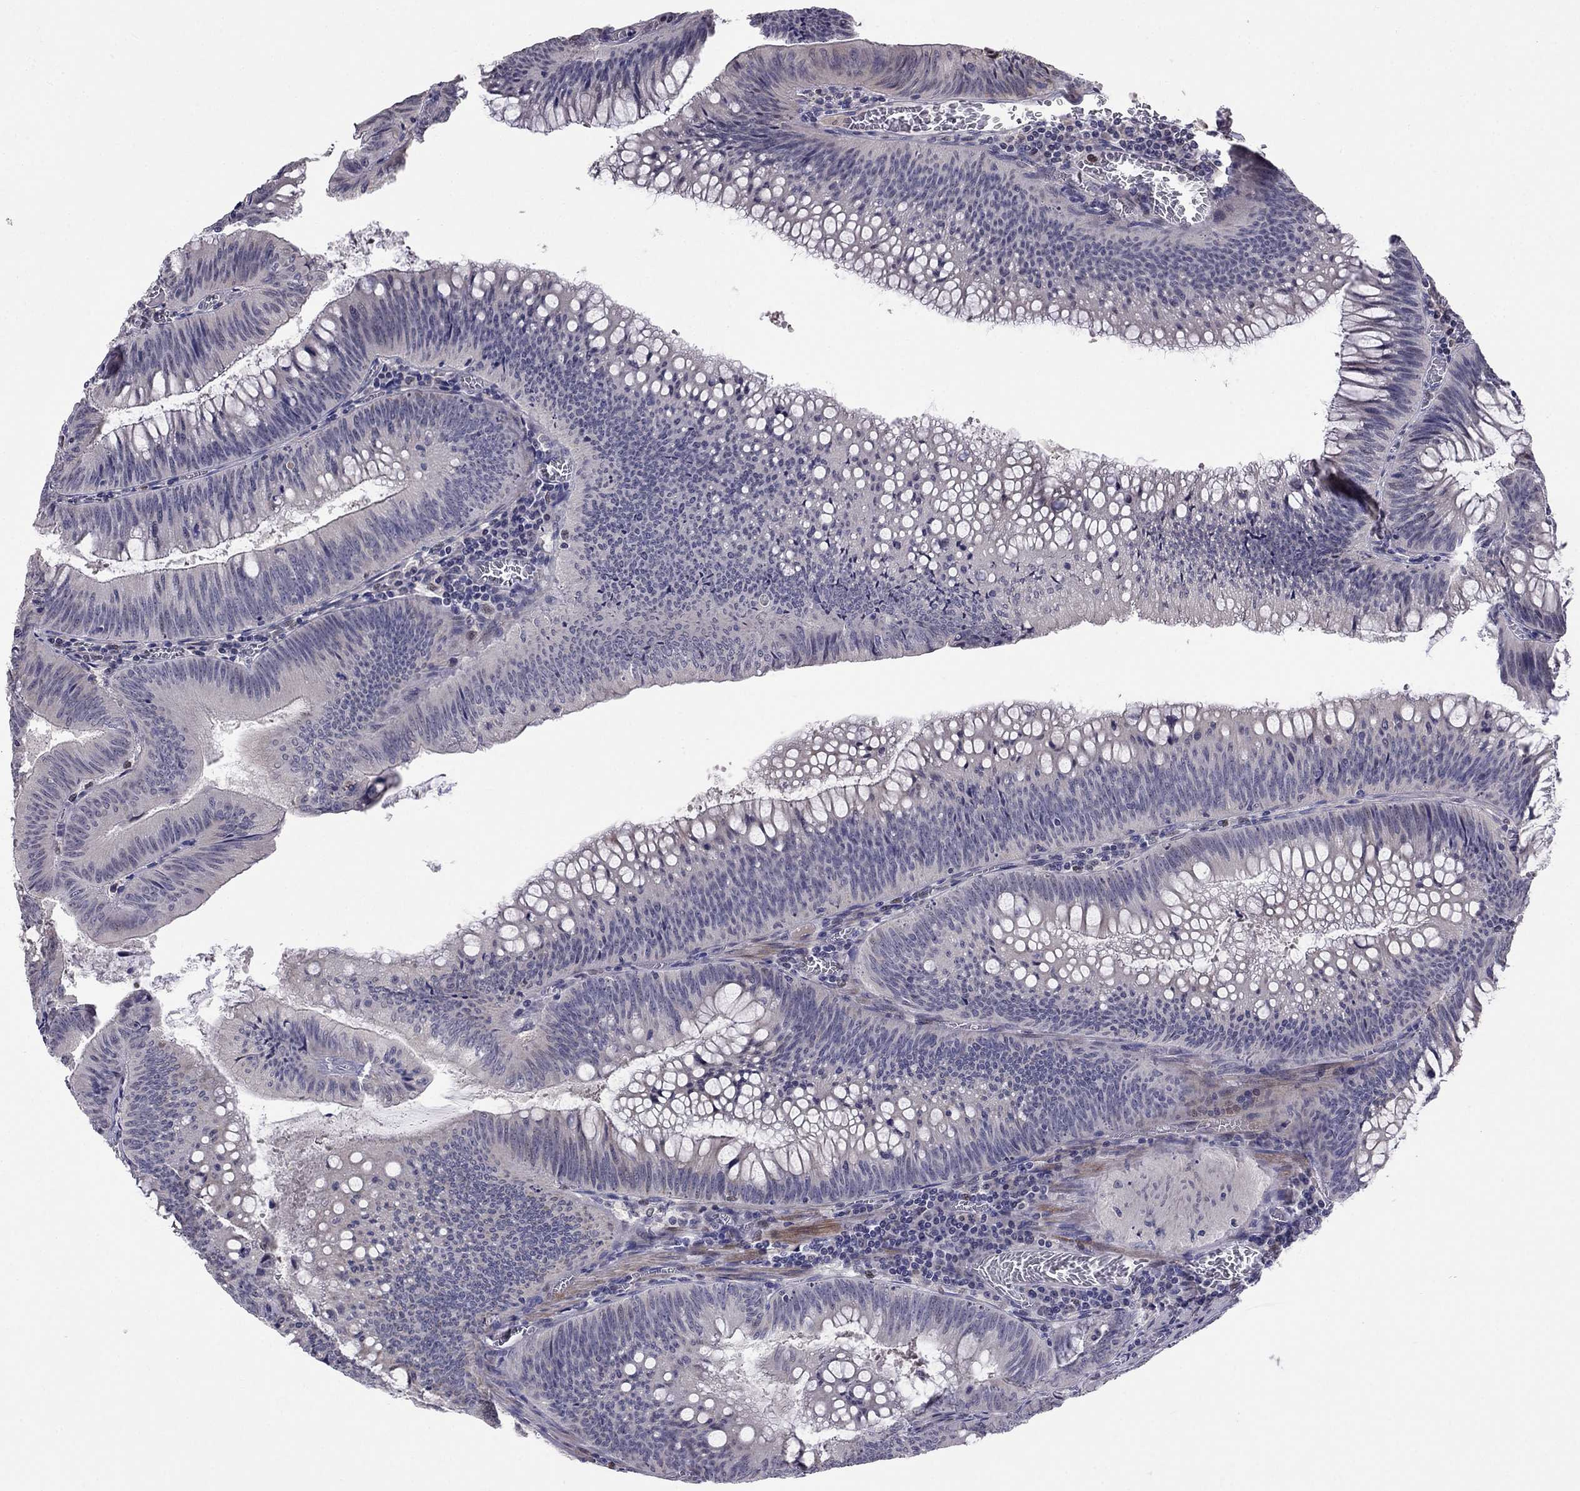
{"staining": {"intensity": "negative", "quantity": "none", "location": "none"}, "tissue": "colorectal cancer", "cell_type": "Tumor cells", "image_type": "cancer", "snomed": [{"axis": "morphology", "description": "Adenocarcinoma, NOS"}, {"axis": "topography", "description": "Rectum"}], "caption": "This is a micrograph of immunohistochemistry staining of colorectal cancer, which shows no staining in tumor cells.", "gene": "LRRC39", "patient": {"sex": "female", "age": 72}}